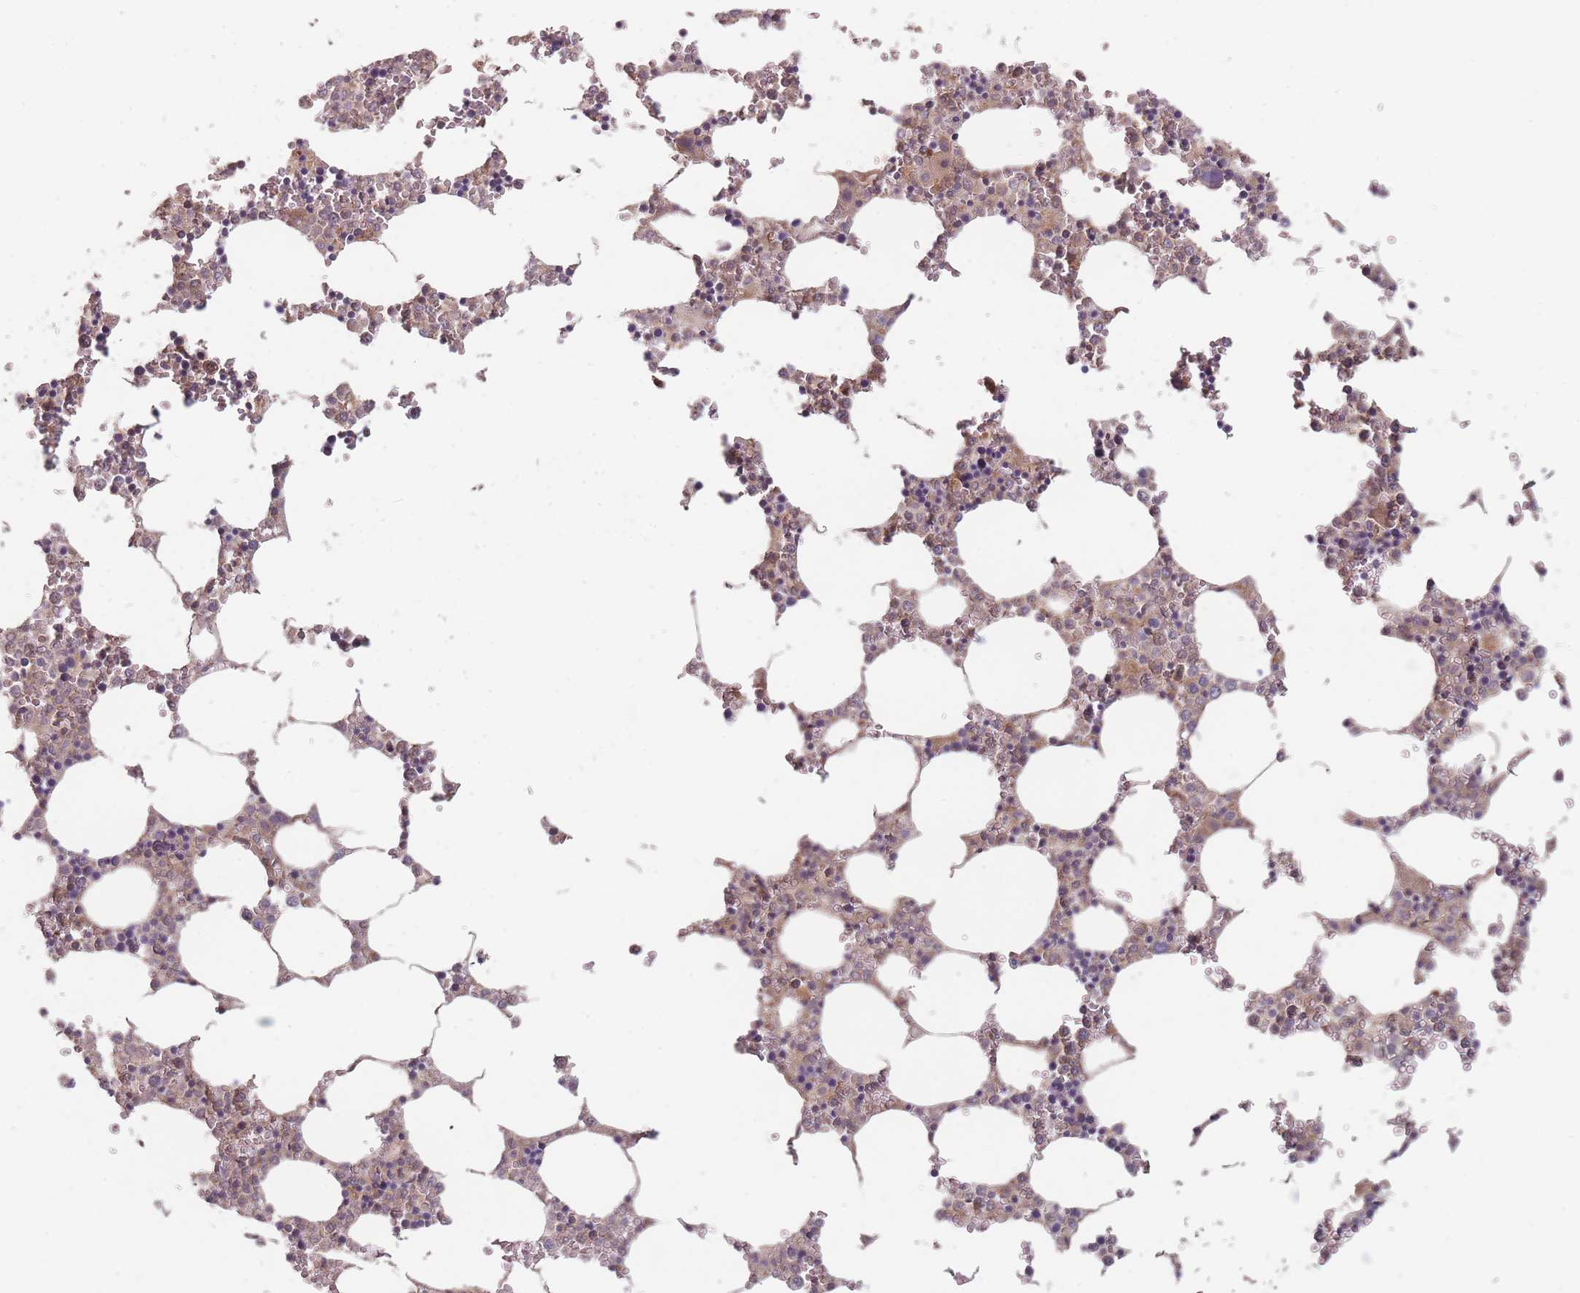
{"staining": {"intensity": "weak", "quantity": "25%-75%", "location": "cytoplasmic/membranous"}, "tissue": "bone marrow", "cell_type": "Hematopoietic cells", "image_type": "normal", "snomed": [{"axis": "morphology", "description": "Normal tissue, NOS"}, {"axis": "topography", "description": "Bone marrow"}], "caption": "A high-resolution histopathology image shows IHC staining of normal bone marrow, which exhibits weak cytoplasmic/membranous positivity in about 25%-75% of hematopoietic cells.", "gene": "ATP5MGL", "patient": {"sex": "female", "age": 64}}